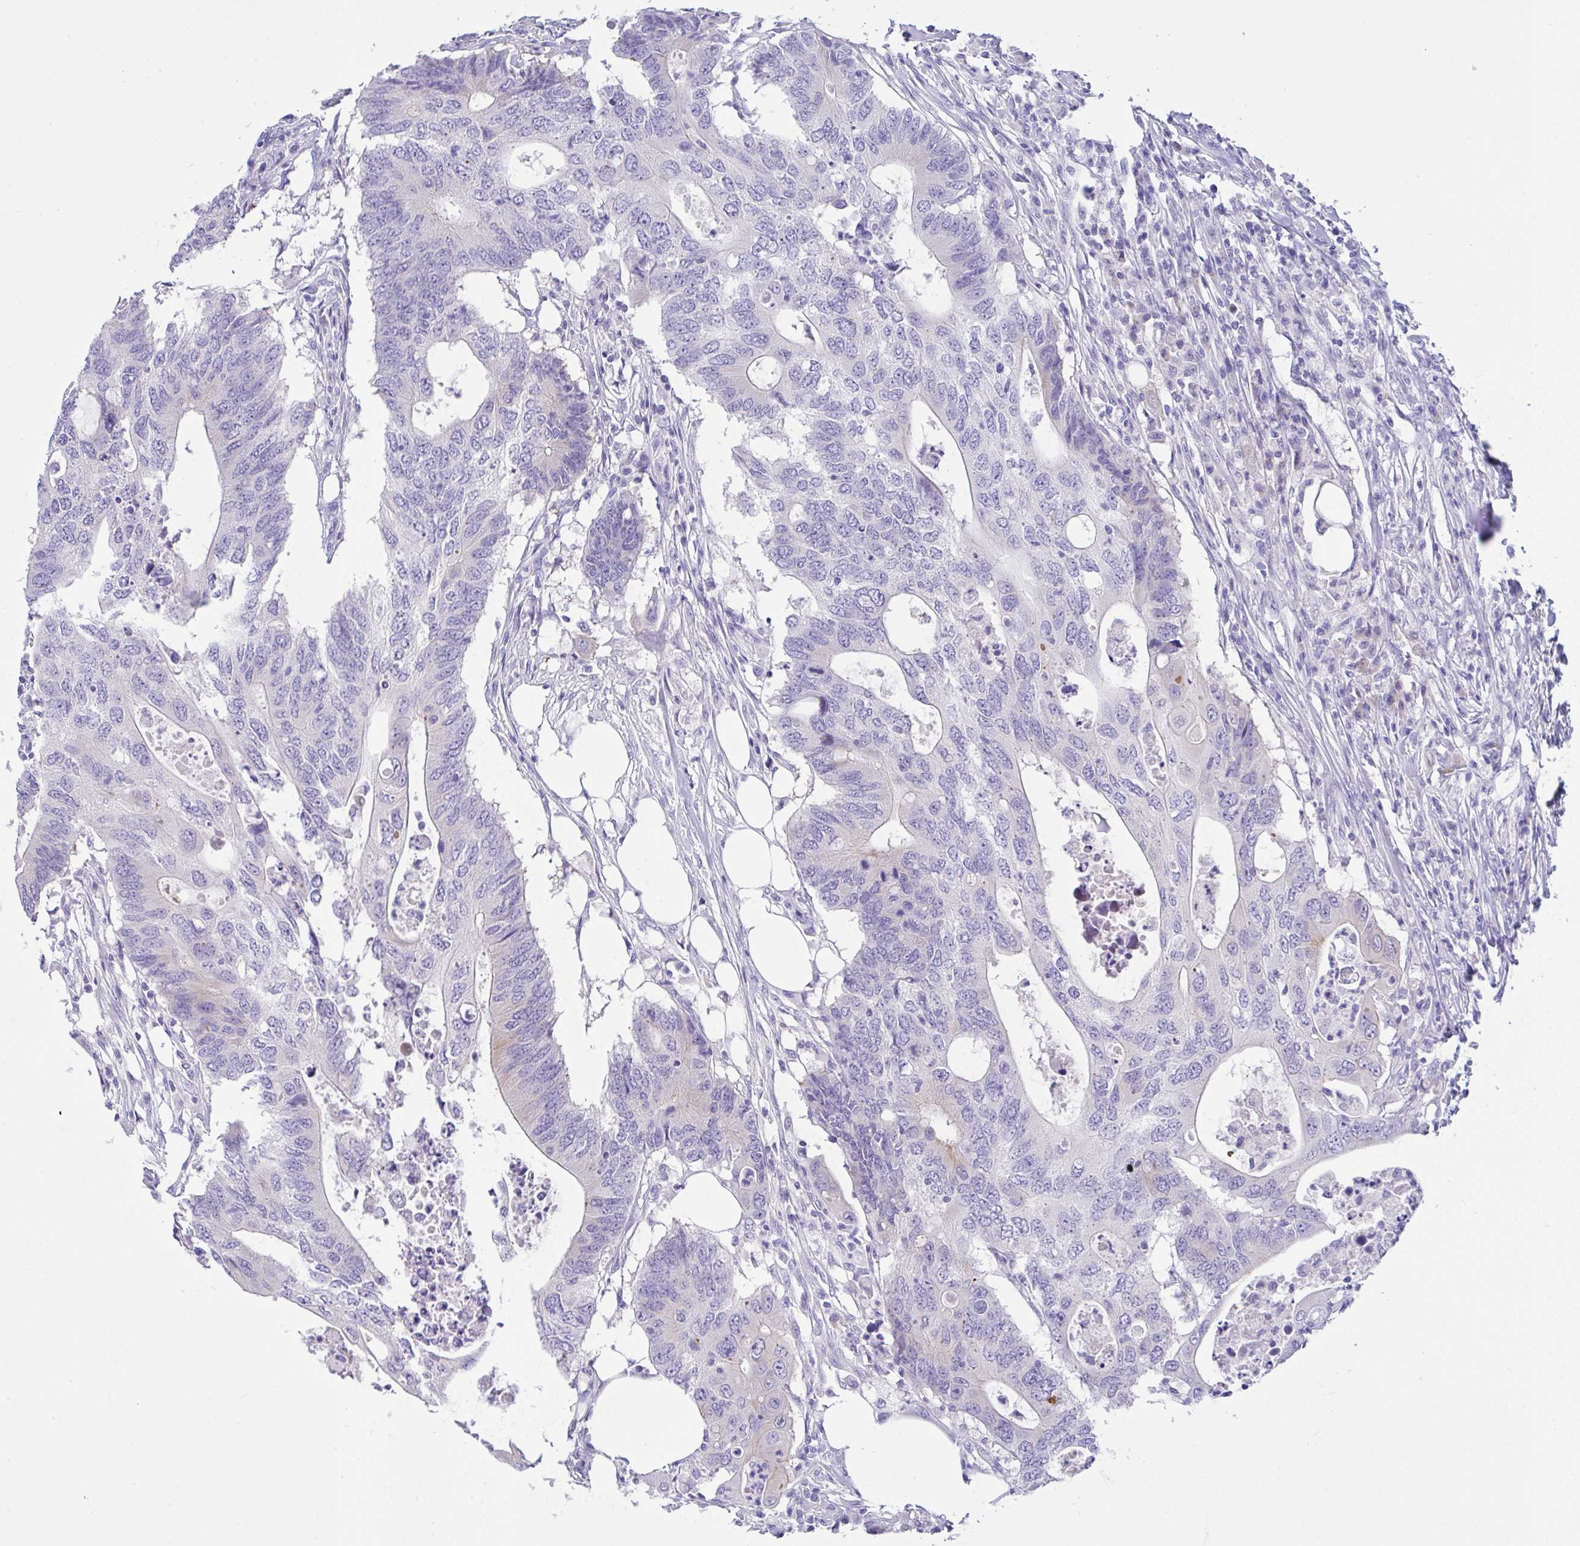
{"staining": {"intensity": "negative", "quantity": "none", "location": "none"}, "tissue": "colorectal cancer", "cell_type": "Tumor cells", "image_type": "cancer", "snomed": [{"axis": "morphology", "description": "Adenocarcinoma, NOS"}, {"axis": "topography", "description": "Colon"}], "caption": "A micrograph of adenocarcinoma (colorectal) stained for a protein reveals no brown staining in tumor cells.", "gene": "FBXL20", "patient": {"sex": "male", "age": 71}}